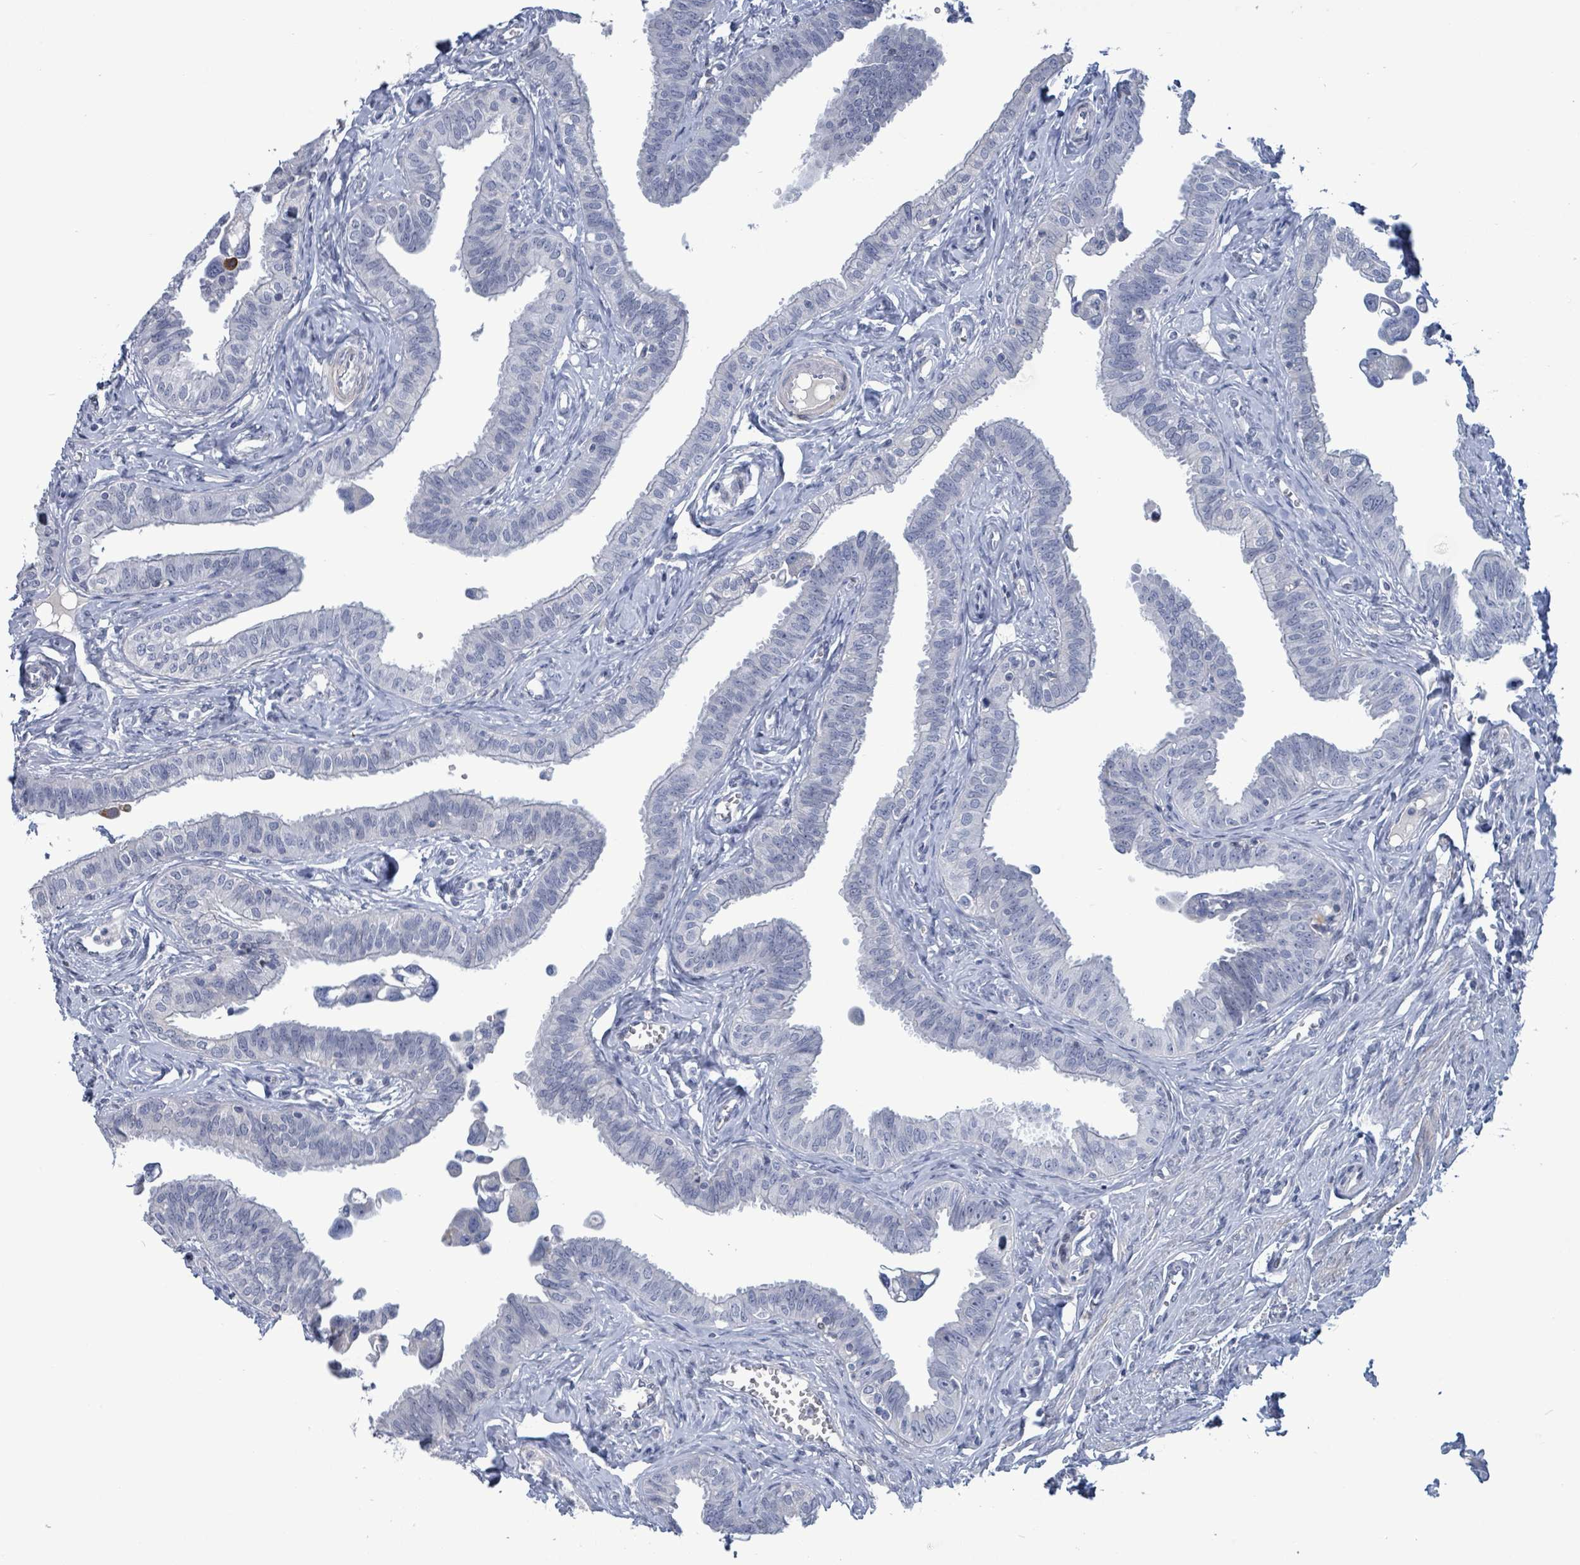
{"staining": {"intensity": "negative", "quantity": "none", "location": "none"}, "tissue": "fallopian tube", "cell_type": "Glandular cells", "image_type": "normal", "snomed": [{"axis": "morphology", "description": "Normal tissue, NOS"}, {"axis": "morphology", "description": "Carcinoma, NOS"}, {"axis": "topography", "description": "Fallopian tube"}, {"axis": "topography", "description": "Ovary"}], "caption": "A histopathology image of fallopian tube stained for a protein demonstrates no brown staining in glandular cells. (DAB immunohistochemistry (IHC) visualized using brightfield microscopy, high magnification).", "gene": "NTN3", "patient": {"sex": "female", "age": 59}}